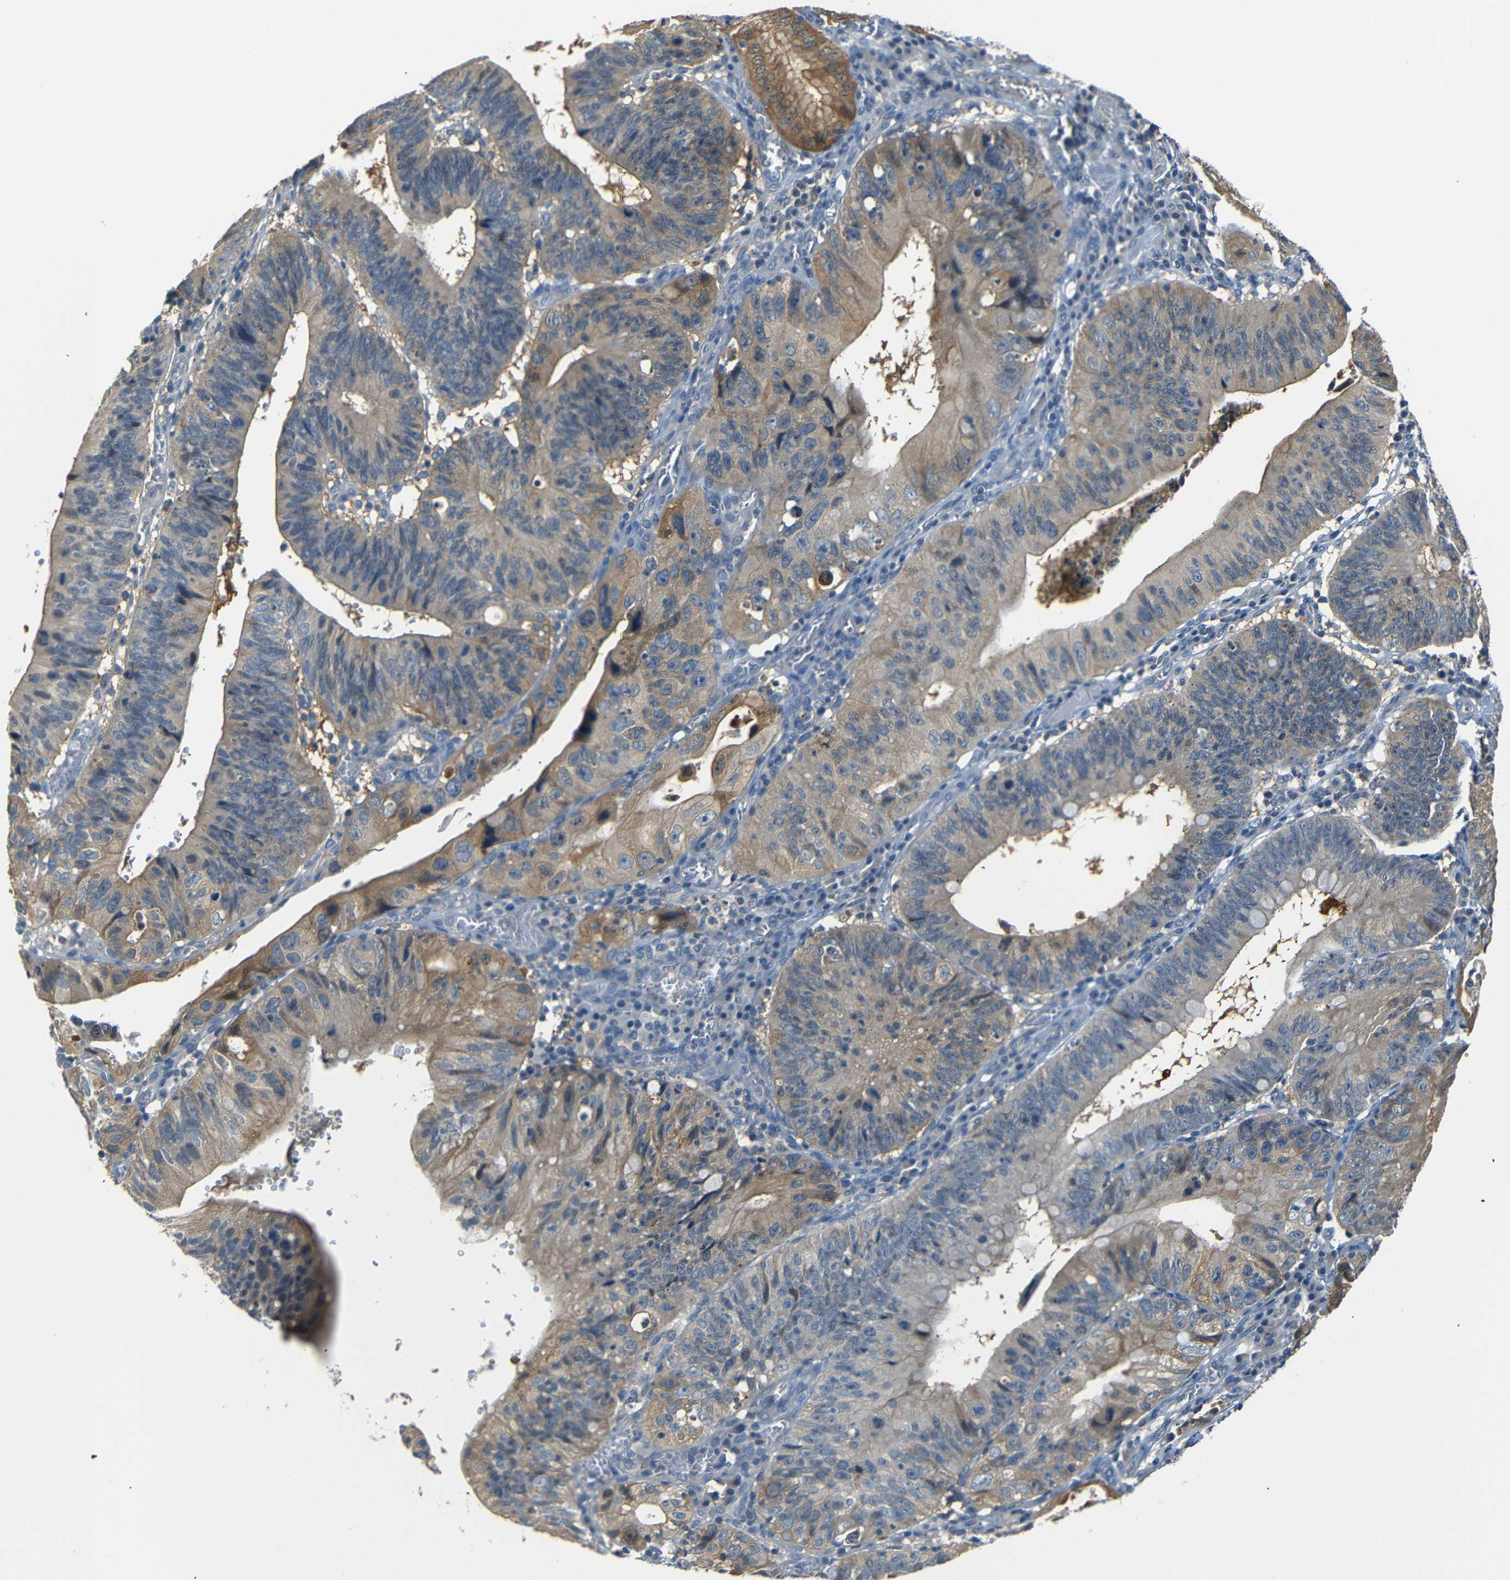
{"staining": {"intensity": "moderate", "quantity": "25%-75%", "location": "cytoplasmic/membranous"}, "tissue": "stomach cancer", "cell_type": "Tumor cells", "image_type": "cancer", "snomed": [{"axis": "morphology", "description": "Adenocarcinoma, NOS"}, {"axis": "topography", "description": "Stomach"}], "caption": "Moderate cytoplasmic/membranous protein expression is present in approximately 25%-75% of tumor cells in stomach cancer.", "gene": "SFN", "patient": {"sex": "male", "age": 59}}